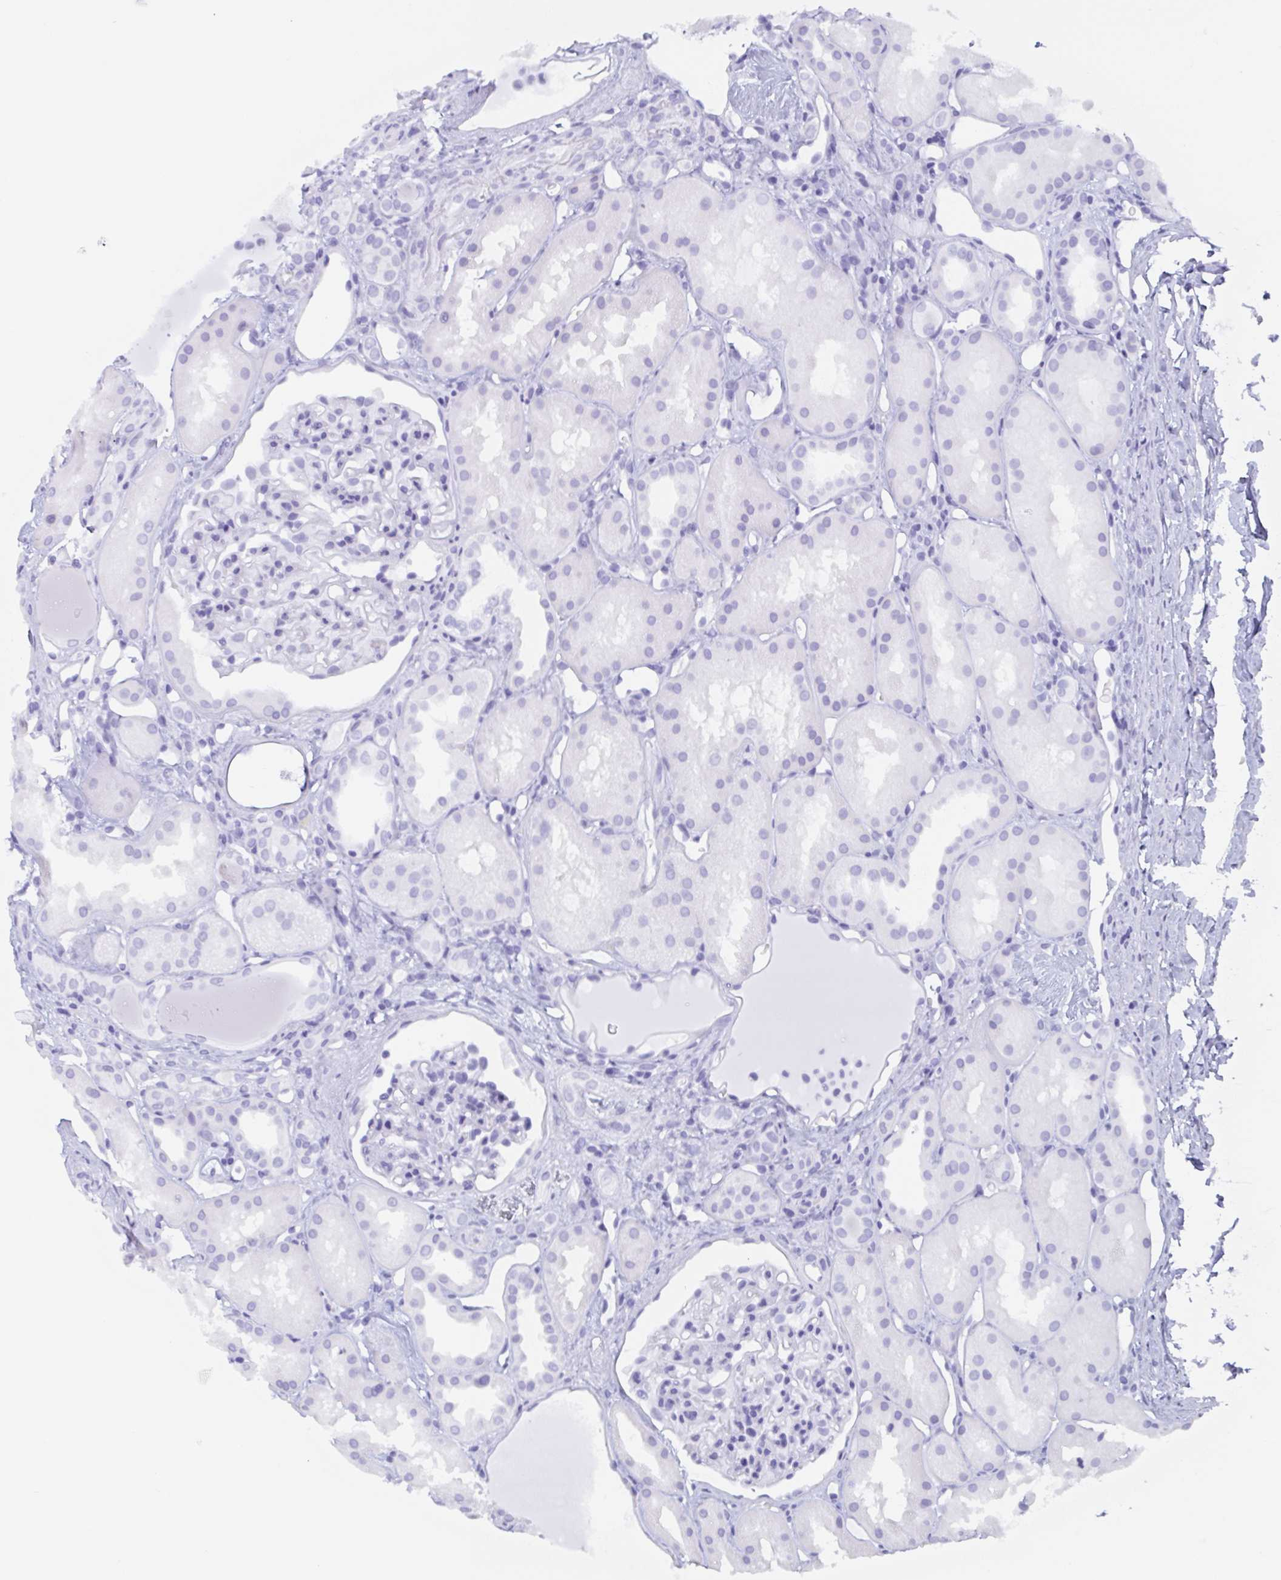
{"staining": {"intensity": "negative", "quantity": "none", "location": "none"}, "tissue": "kidney", "cell_type": "Cells in glomeruli", "image_type": "normal", "snomed": [{"axis": "morphology", "description": "Normal tissue, NOS"}, {"axis": "topography", "description": "Kidney"}], "caption": "Immunohistochemistry (IHC) image of benign human kidney stained for a protein (brown), which exhibits no expression in cells in glomeruli.", "gene": "POU2F3", "patient": {"sex": "male", "age": 61}}